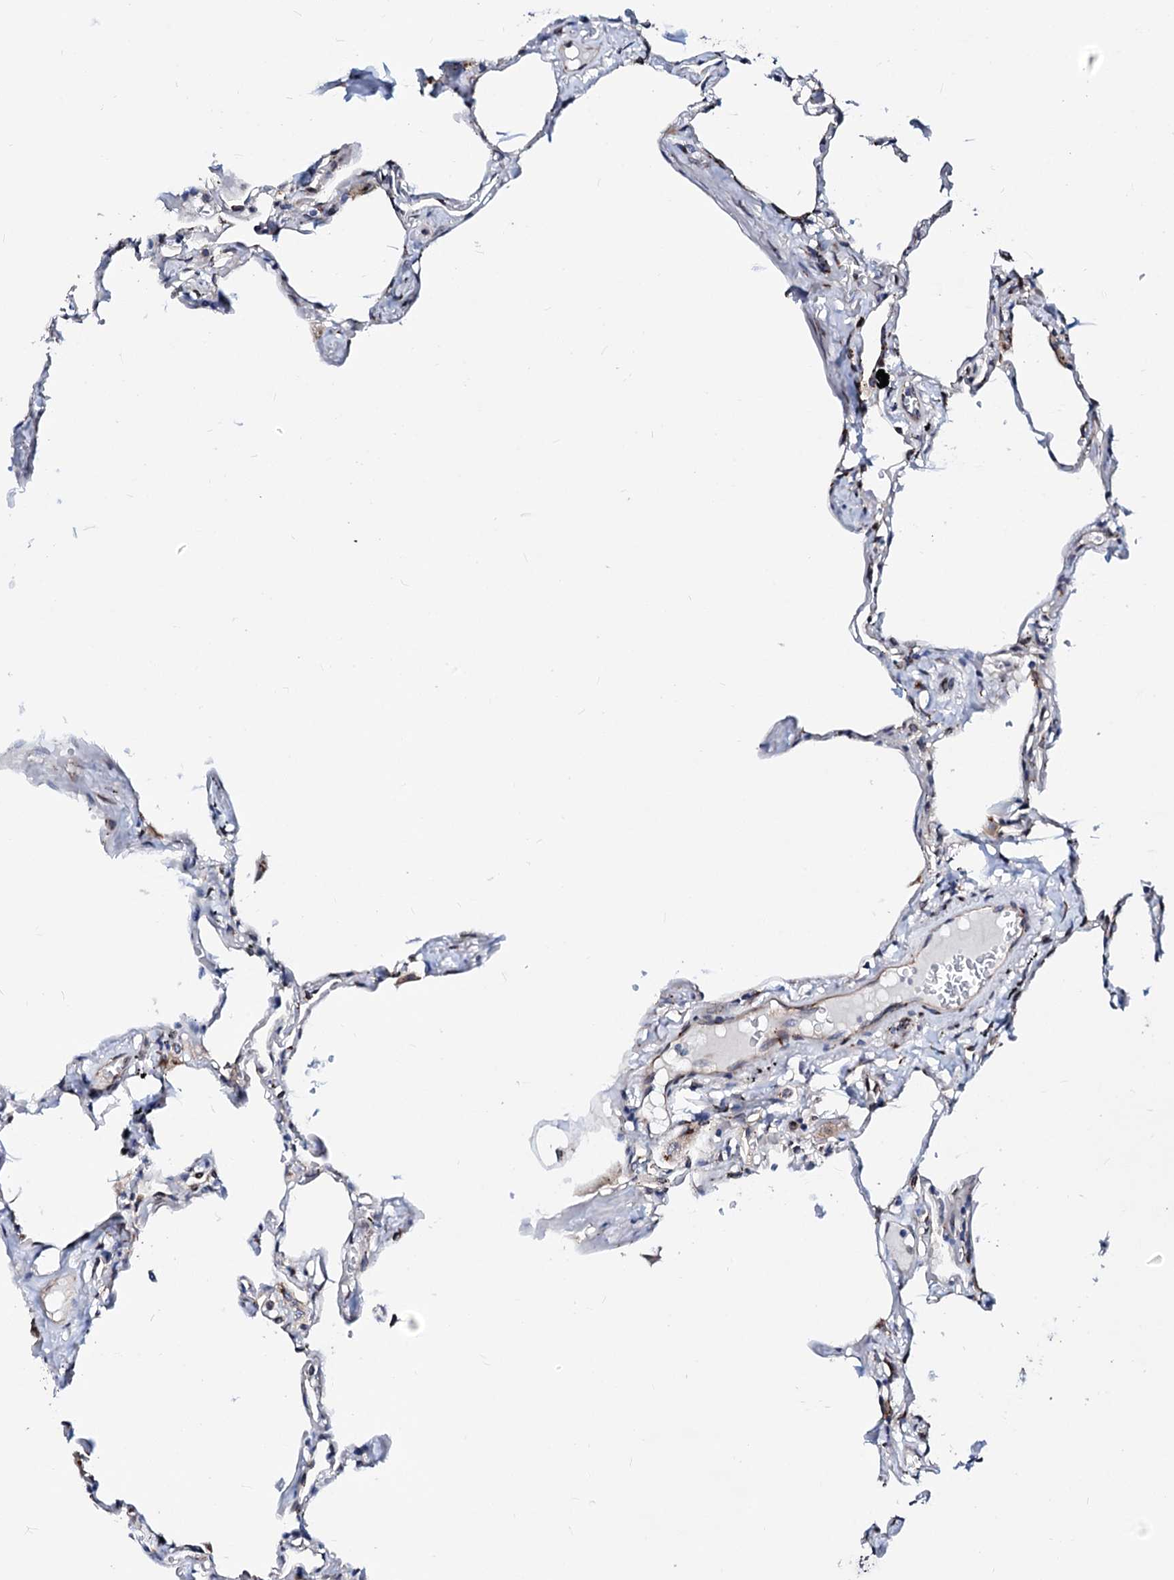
{"staining": {"intensity": "moderate", "quantity": "<25%", "location": "cytoplasmic/membranous"}, "tissue": "lung", "cell_type": "Alveolar cells", "image_type": "normal", "snomed": [{"axis": "morphology", "description": "Normal tissue, NOS"}, {"axis": "topography", "description": "Lung"}], "caption": "Immunohistochemical staining of unremarkable human lung displays moderate cytoplasmic/membranous protein staining in approximately <25% of alveolar cells.", "gene": "TMCO3", "patient": {"sex": "female", "age": 67}}